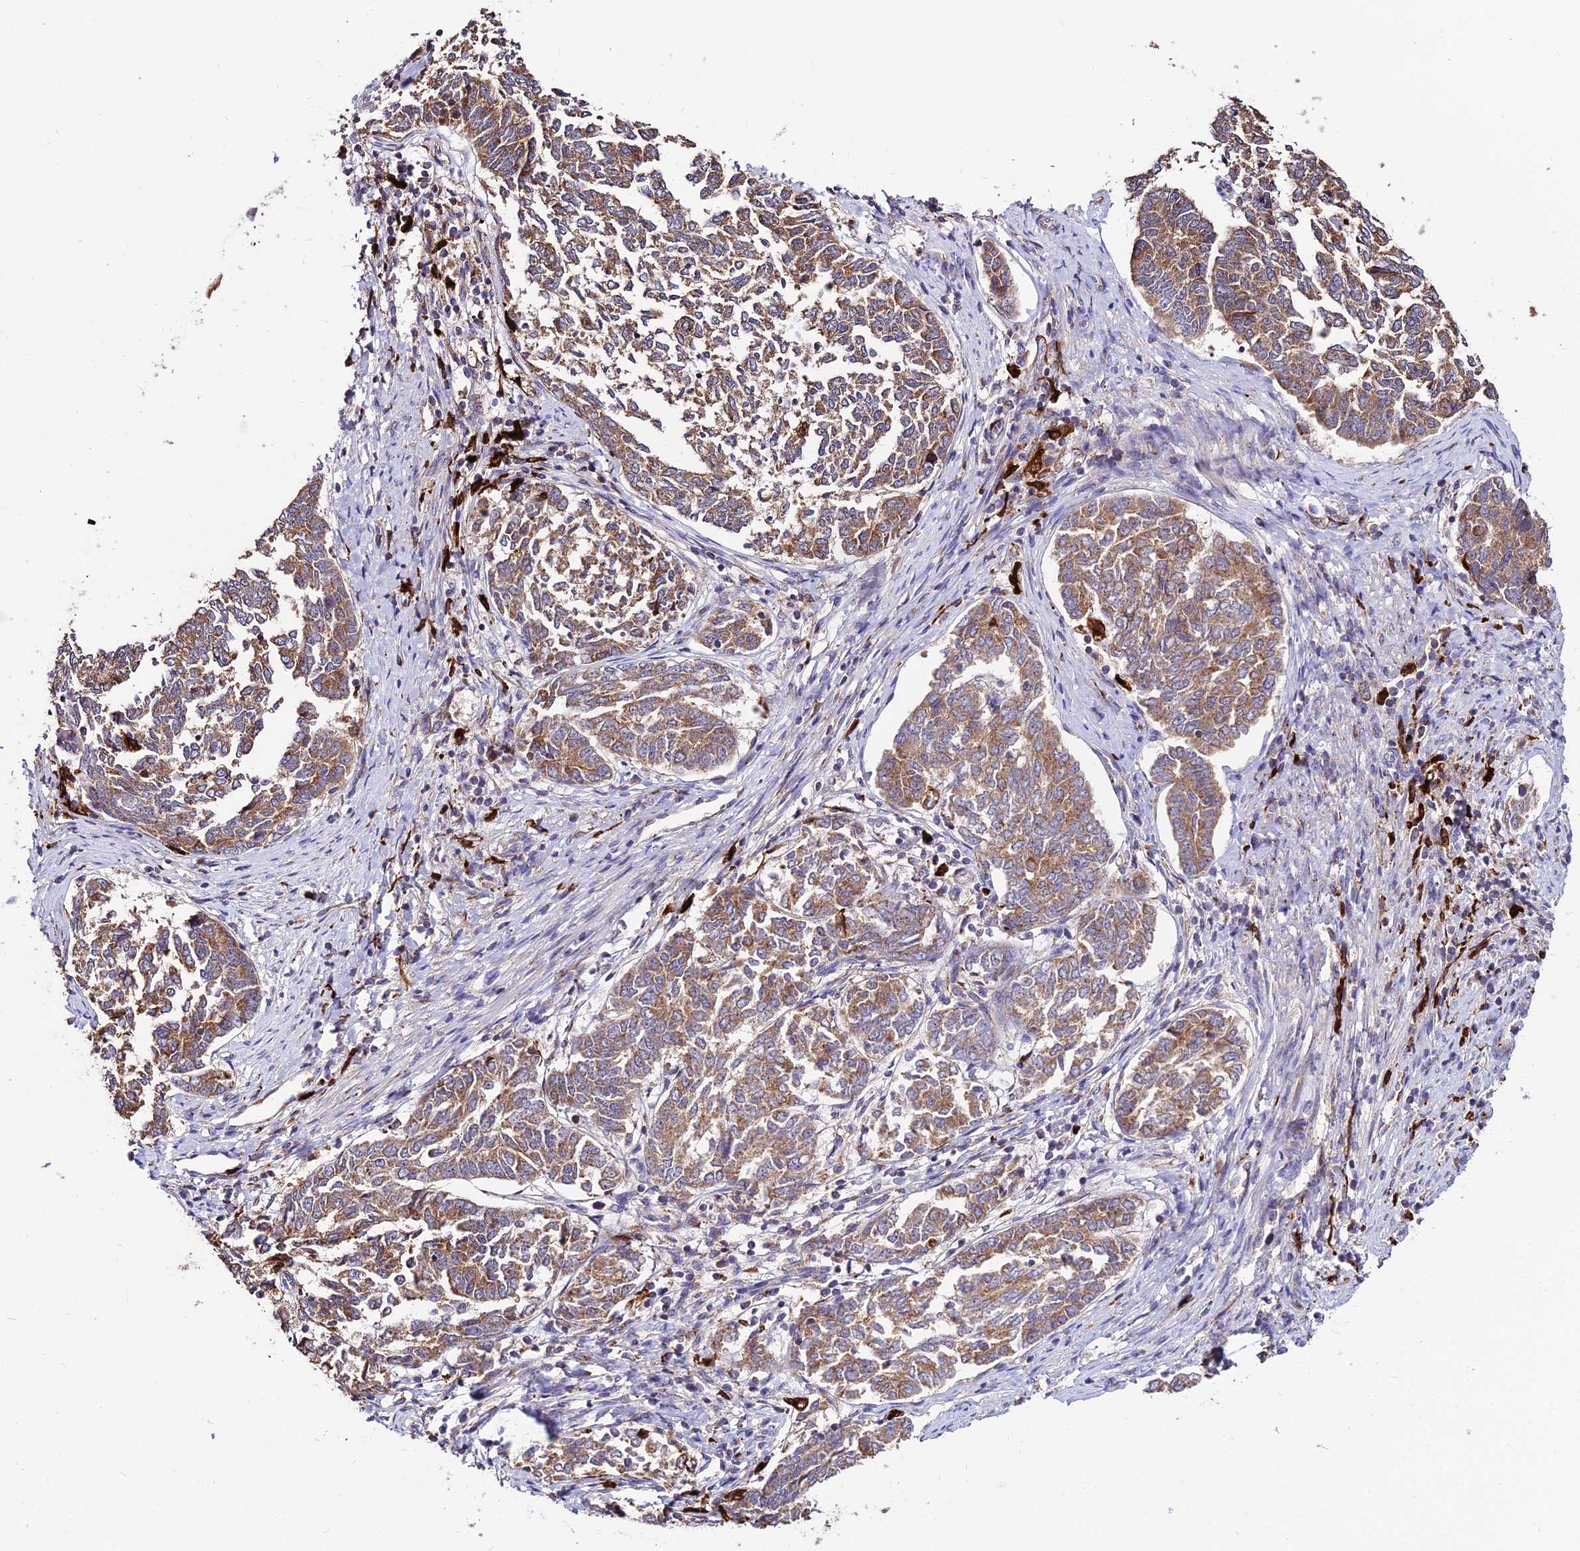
{"staining": {"intensity": "moderate", "quantity": ">75%", "location": "cytoplasmic/membranous"}, "tissue": "endometrial cancer", "cell_type": "Tumor cells", "image_type": "cancer", "snomed": [{"axis": "morphology", "description": "Adenocarcinoma, NOS"}, {"axis": "topography", "description": "Endometrium"}], "caption": "Immunohistochemistry (IHC) (DAB (3,3'-diaminobenzidine)) staining of adenocarcinoma (endometrial) shows moderate cytoplasmic/membranous protein positivity in about >75% of tumor cells.", "gene": "PEX19", "patient": {"sex": "female", "age": 80}}